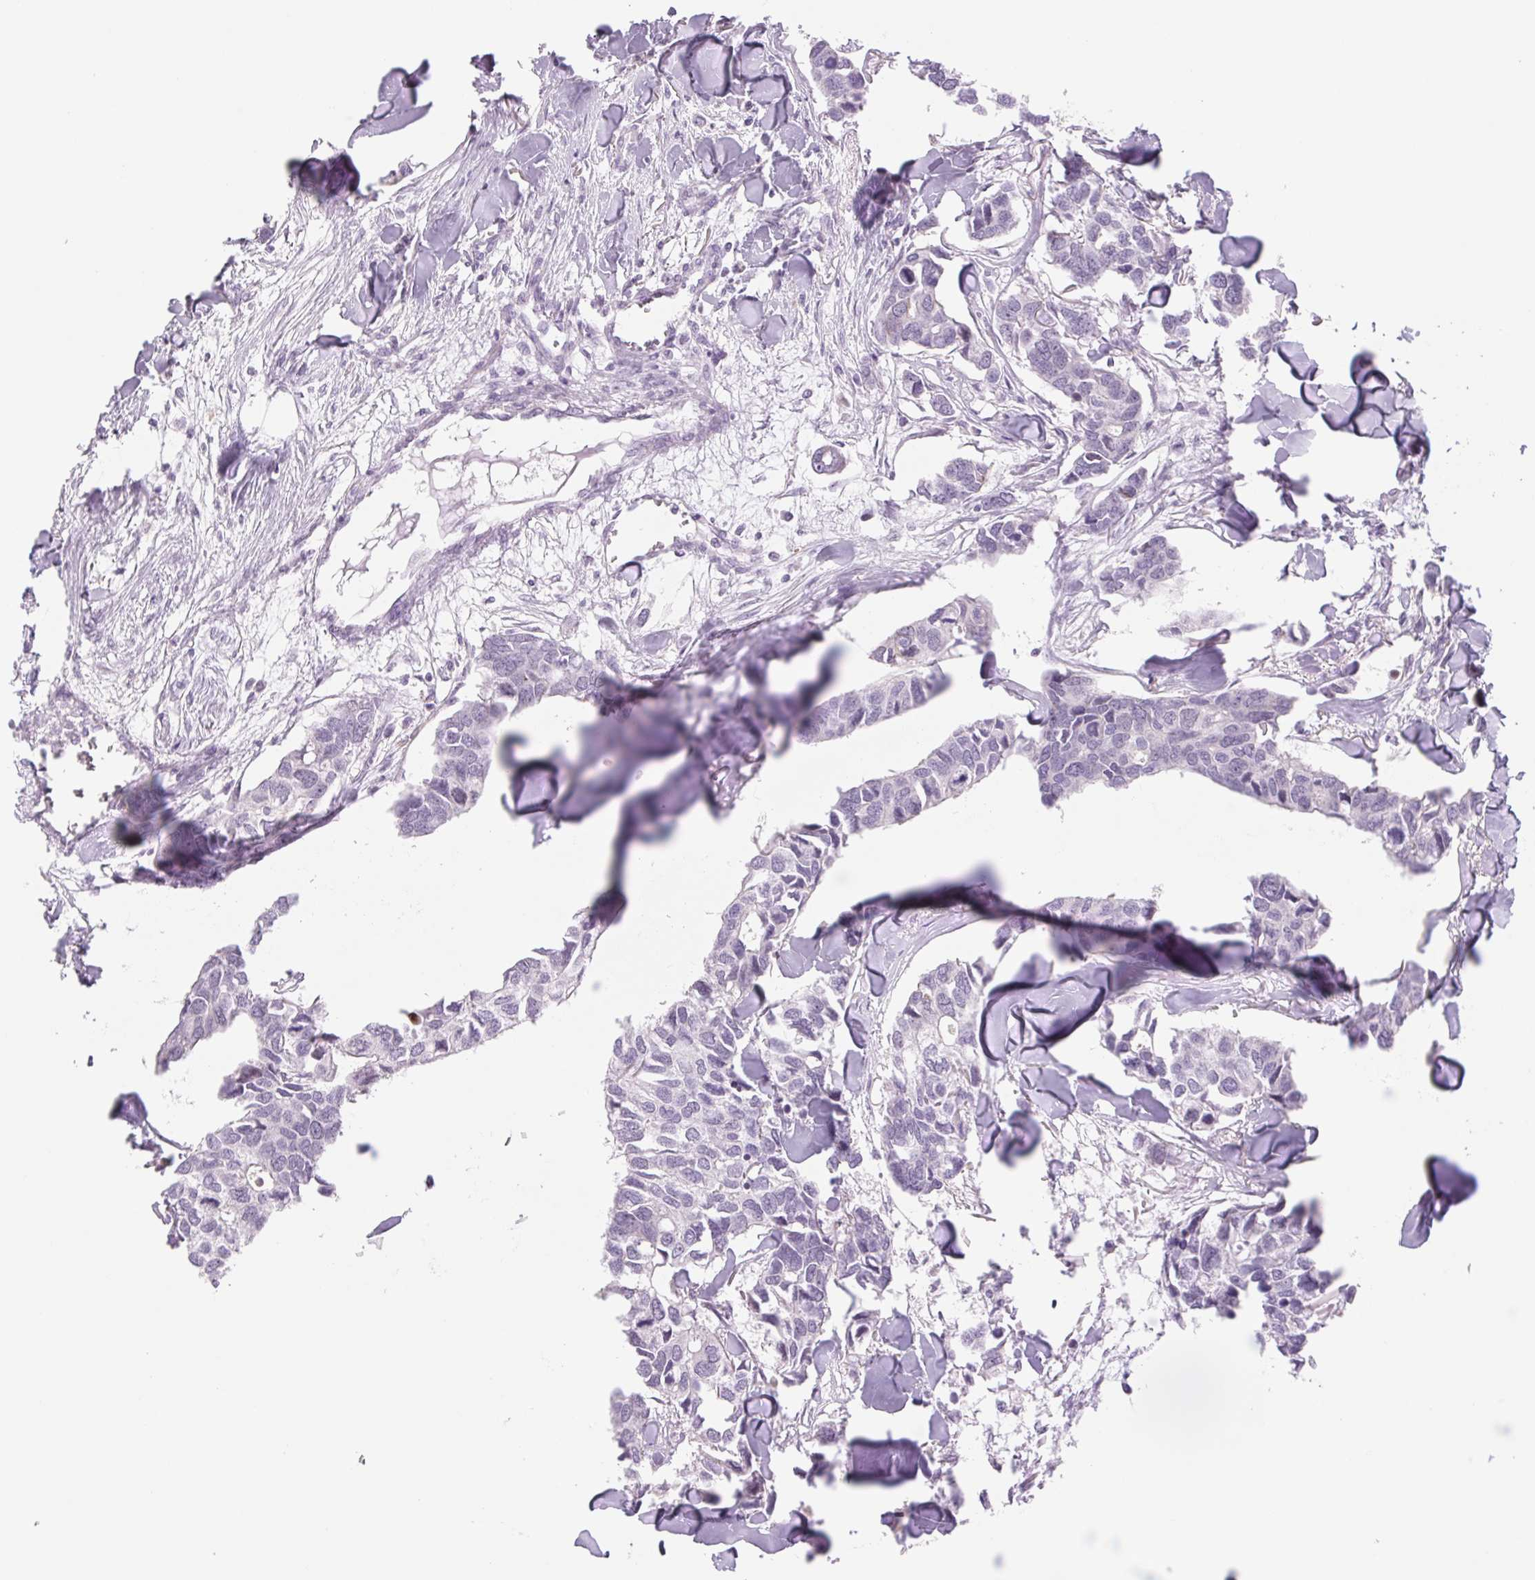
{"staining": {"intensity": "negative", "quantity": "none", "location": "none"}, "tissue": "breast cancer", "cell_type": "Tumor cells", "image_type": "cancer", "snomed": [{"axis": "morphology", "description": "Duct carcinoma"}, {"axis": "topography", "description": "Breast"}], "caption": "This photomicrograph is of breast infiltrating ductal carcinoma stained with immunohistochemistry to label a protein in brown with the nuclei are counter-stained blue. There is no staining in tumor cells. (Stains: DAB (3,3'-diaminobenzidine) immunohistochemistry with hematoxylin counter stain, Microscopy: brightfield microscopy at high magnification).", "gene": "KRT1", "patient": {"sex": "female", "age": 83}}